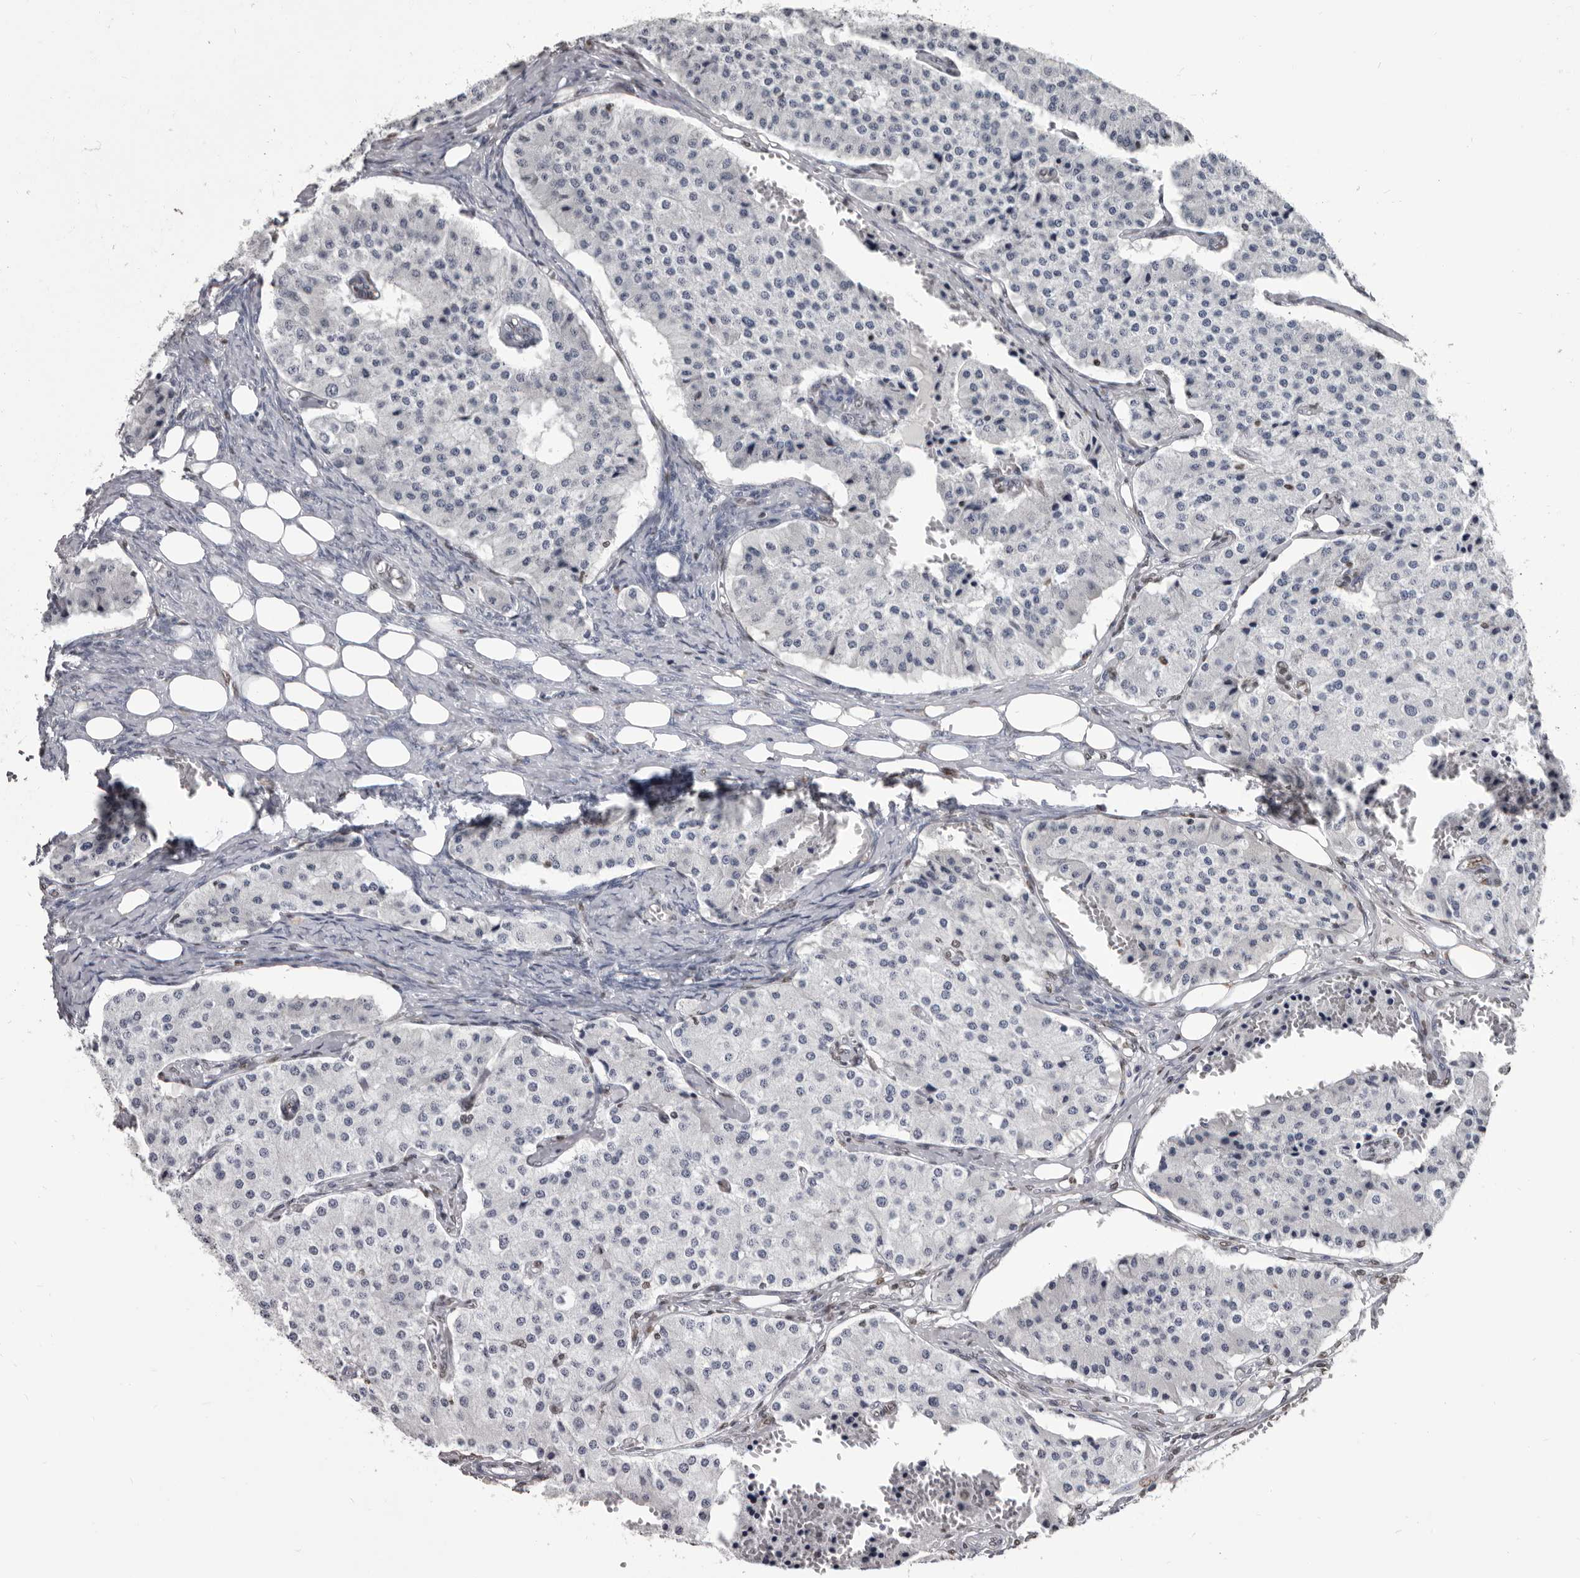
{"staining": {"intensity": "negative", "quantity": "none", "location": "none"}, "tissue": "carcinoid", "cell_type": "Tumor cells", "image_type": "cancer", "snomed": [{"axis": "morphology", "description": "Carcinoid, malignant, NOS"}, {"axis": "topography", "description": "Colon"}], "caption": "Immunohistochemistry (IHC) photomicrograph of human carcinoid (malignant) stained for a protein (brown), which shows no expression in tumor cells.", "gene": "AHR", "patient": {"sex": "female", "age": 52}}